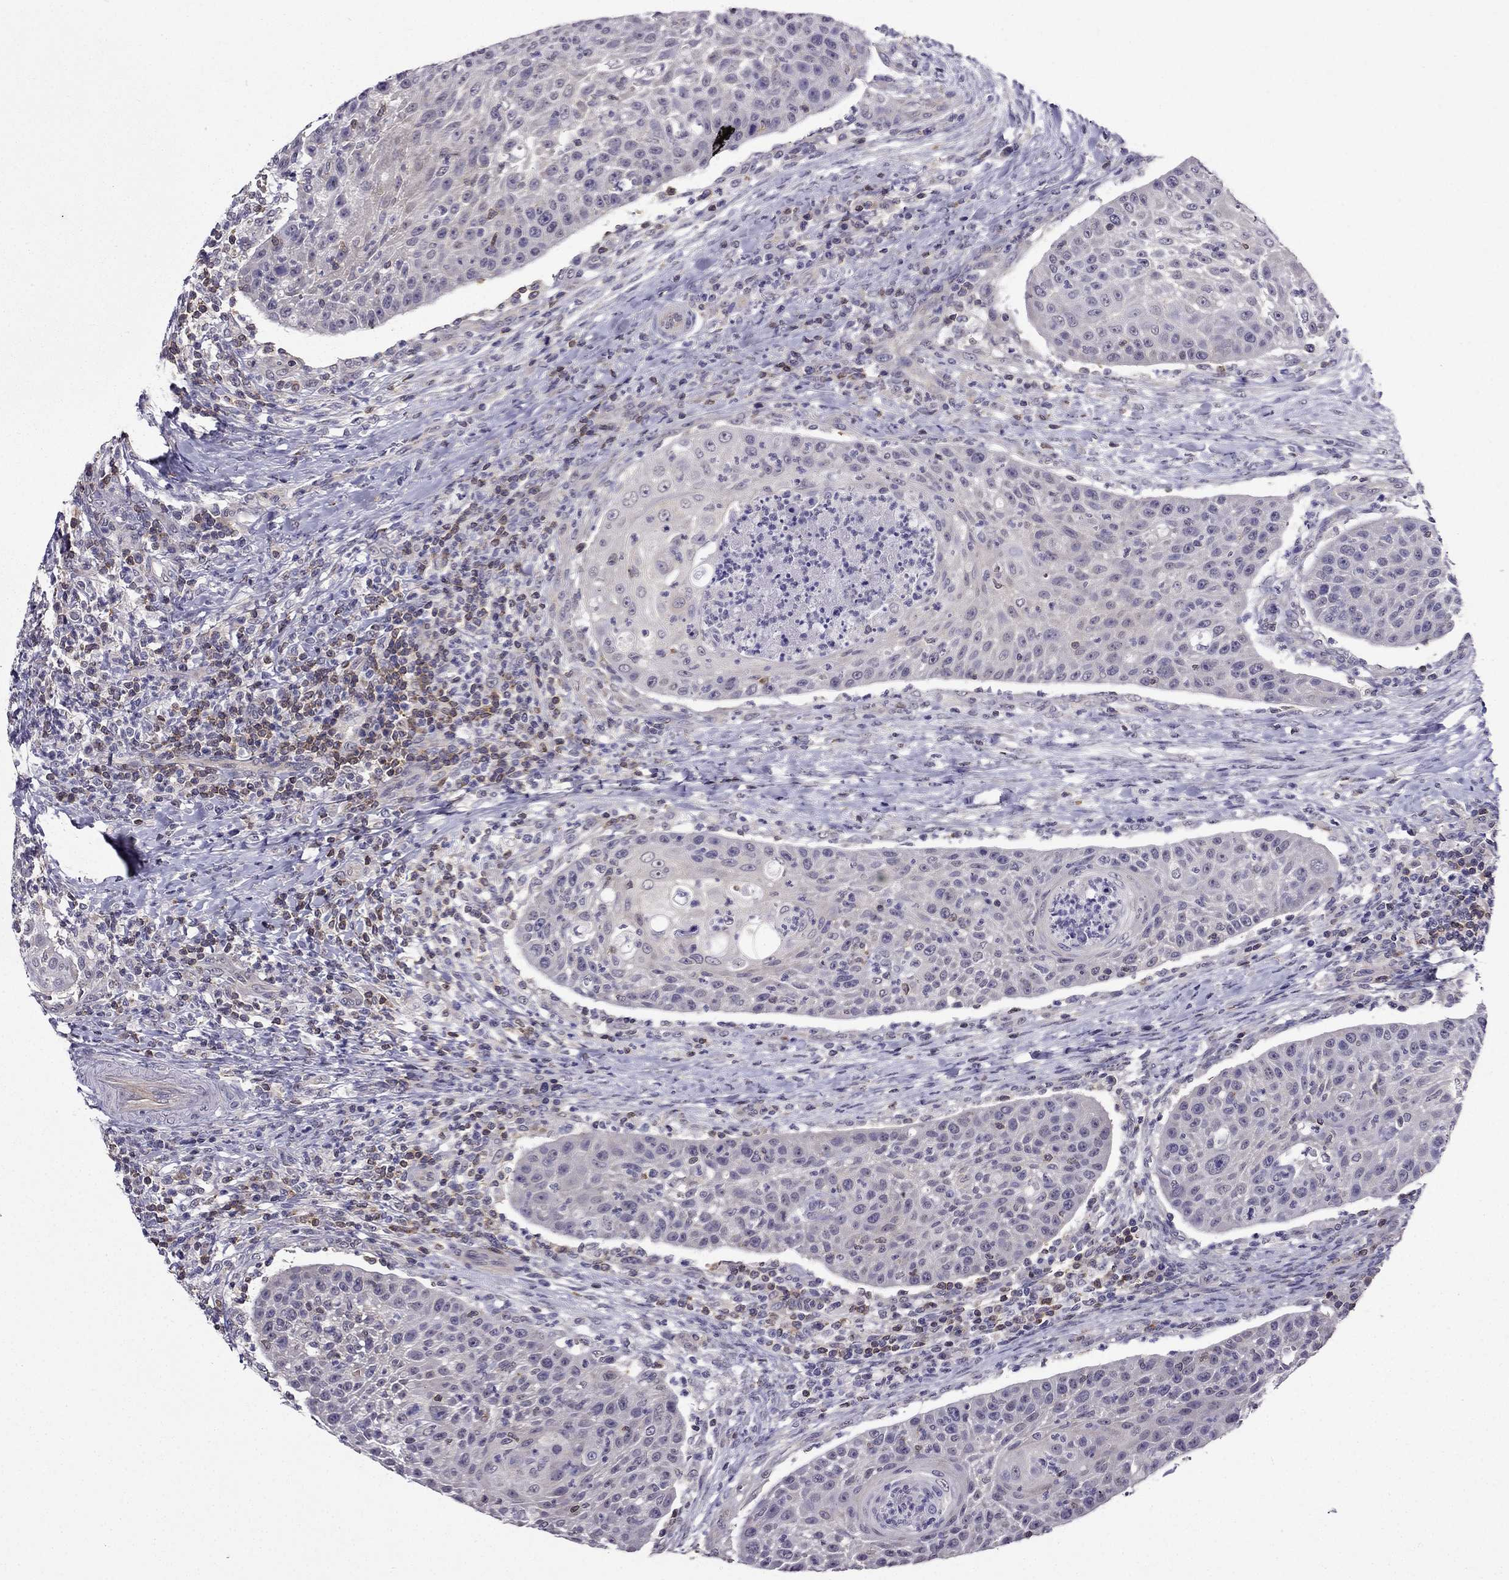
{"staining": {"intensity": "negative", "quantity": "none", "location": "none"}, "tissue": "head and neck cancer", "cell_type": "Tumor cells", "image_type": "cancer", "snomed": [{"axis": "morphology", "description": "Squamous cell carcinoma, NOS"}, {"axis": "topography", "description": "Head-Neck"}], "caption": "Tumor cells show no significant staining in head and neck cancer.", "gene": "AAK1", "patient": {"sex": "male", "age": 69}}